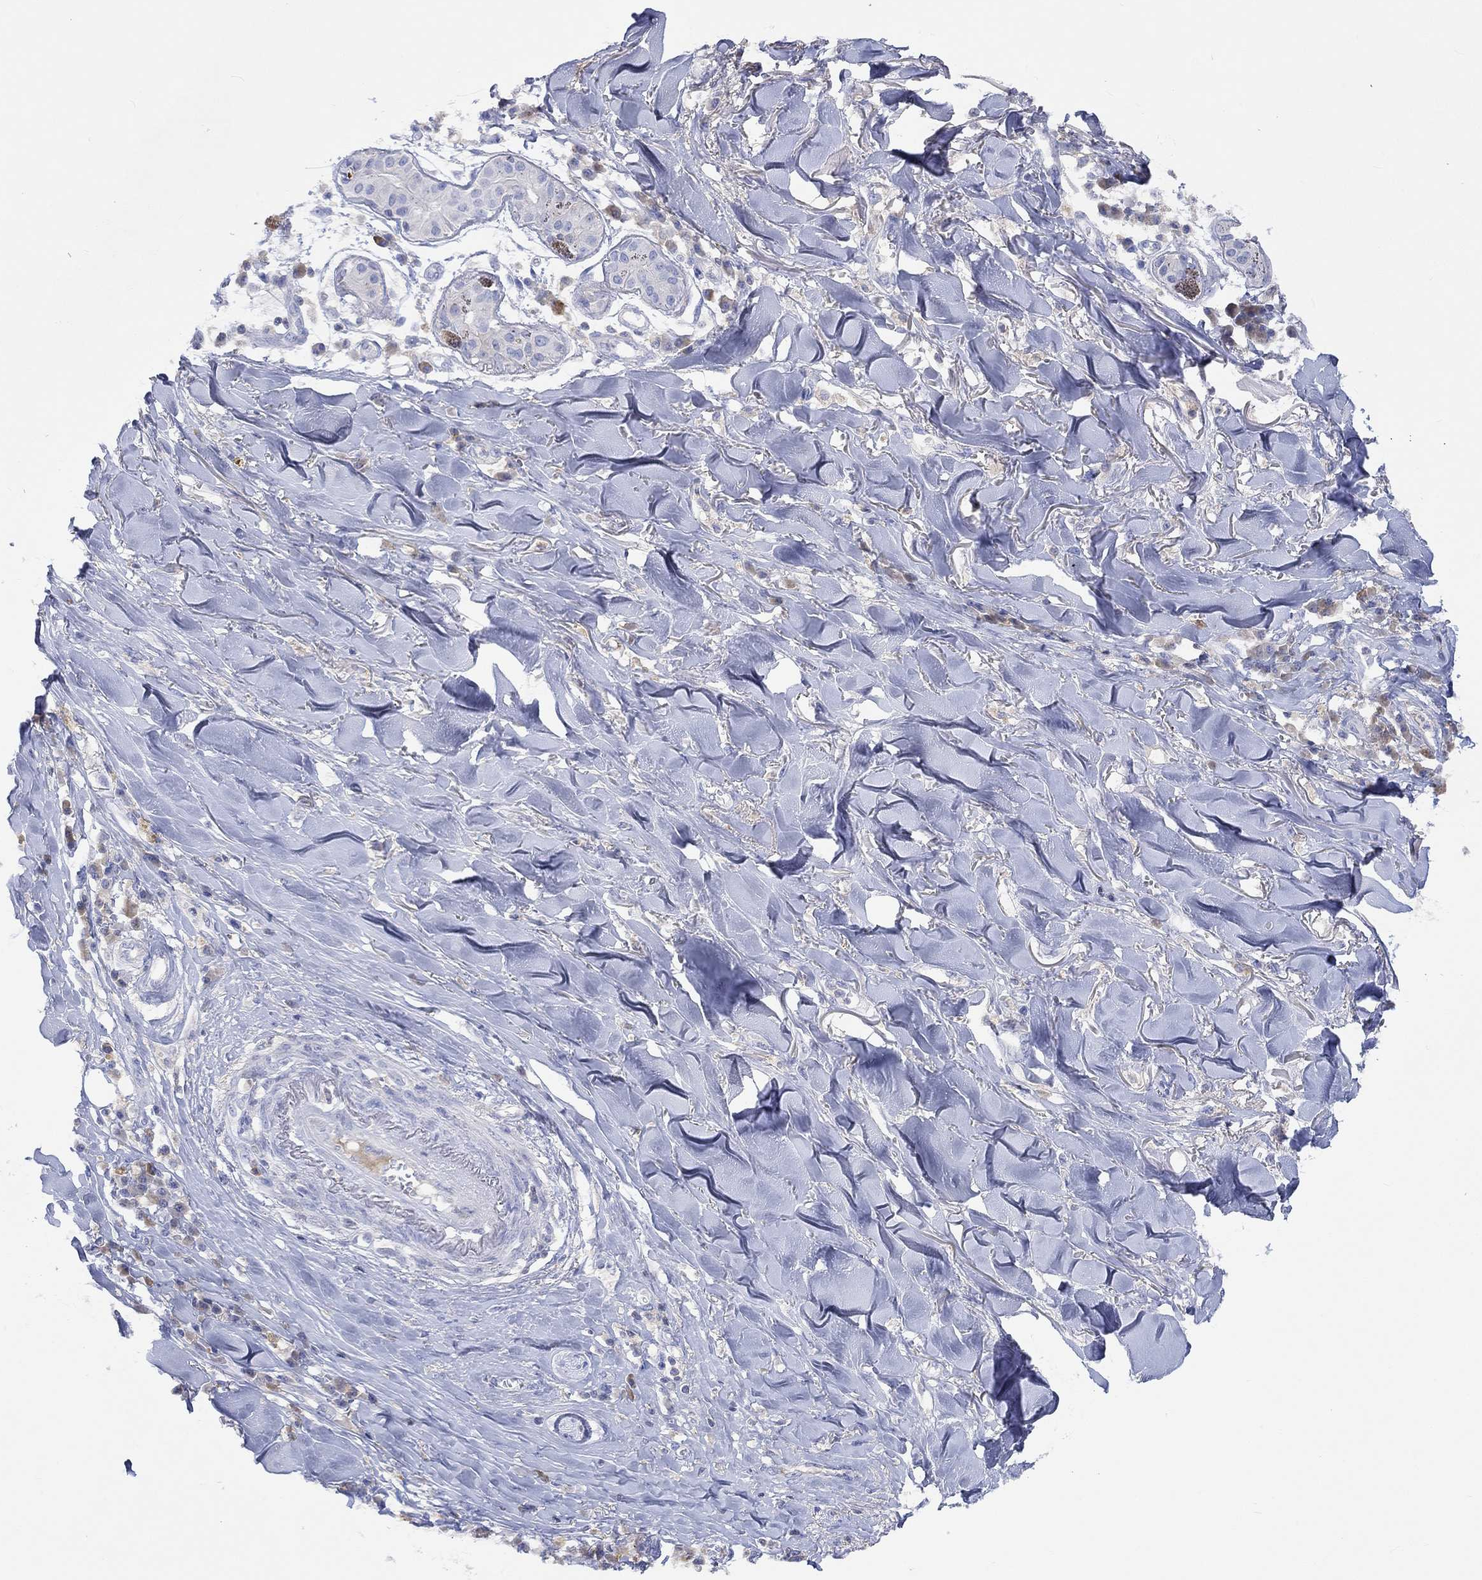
{"staining": {"intensity": "negative", "quantity": "none", "location": "none"}, "tissue": "skin cancer", "cell_type": "Tumor cells", "image_type": "cancer", "snomed": [{"axis": "morphology", "description": "Squamous cell carcinoma, NOS"}, {"axis": "topography", "description": "Skin"}], "caption": "Human squamous cell carcinoma (skin) stained for a protein using IHC reveals no expression in tumor cells.", "gene": "GCM1", "patient": {"sex": "male", "age": 82}}